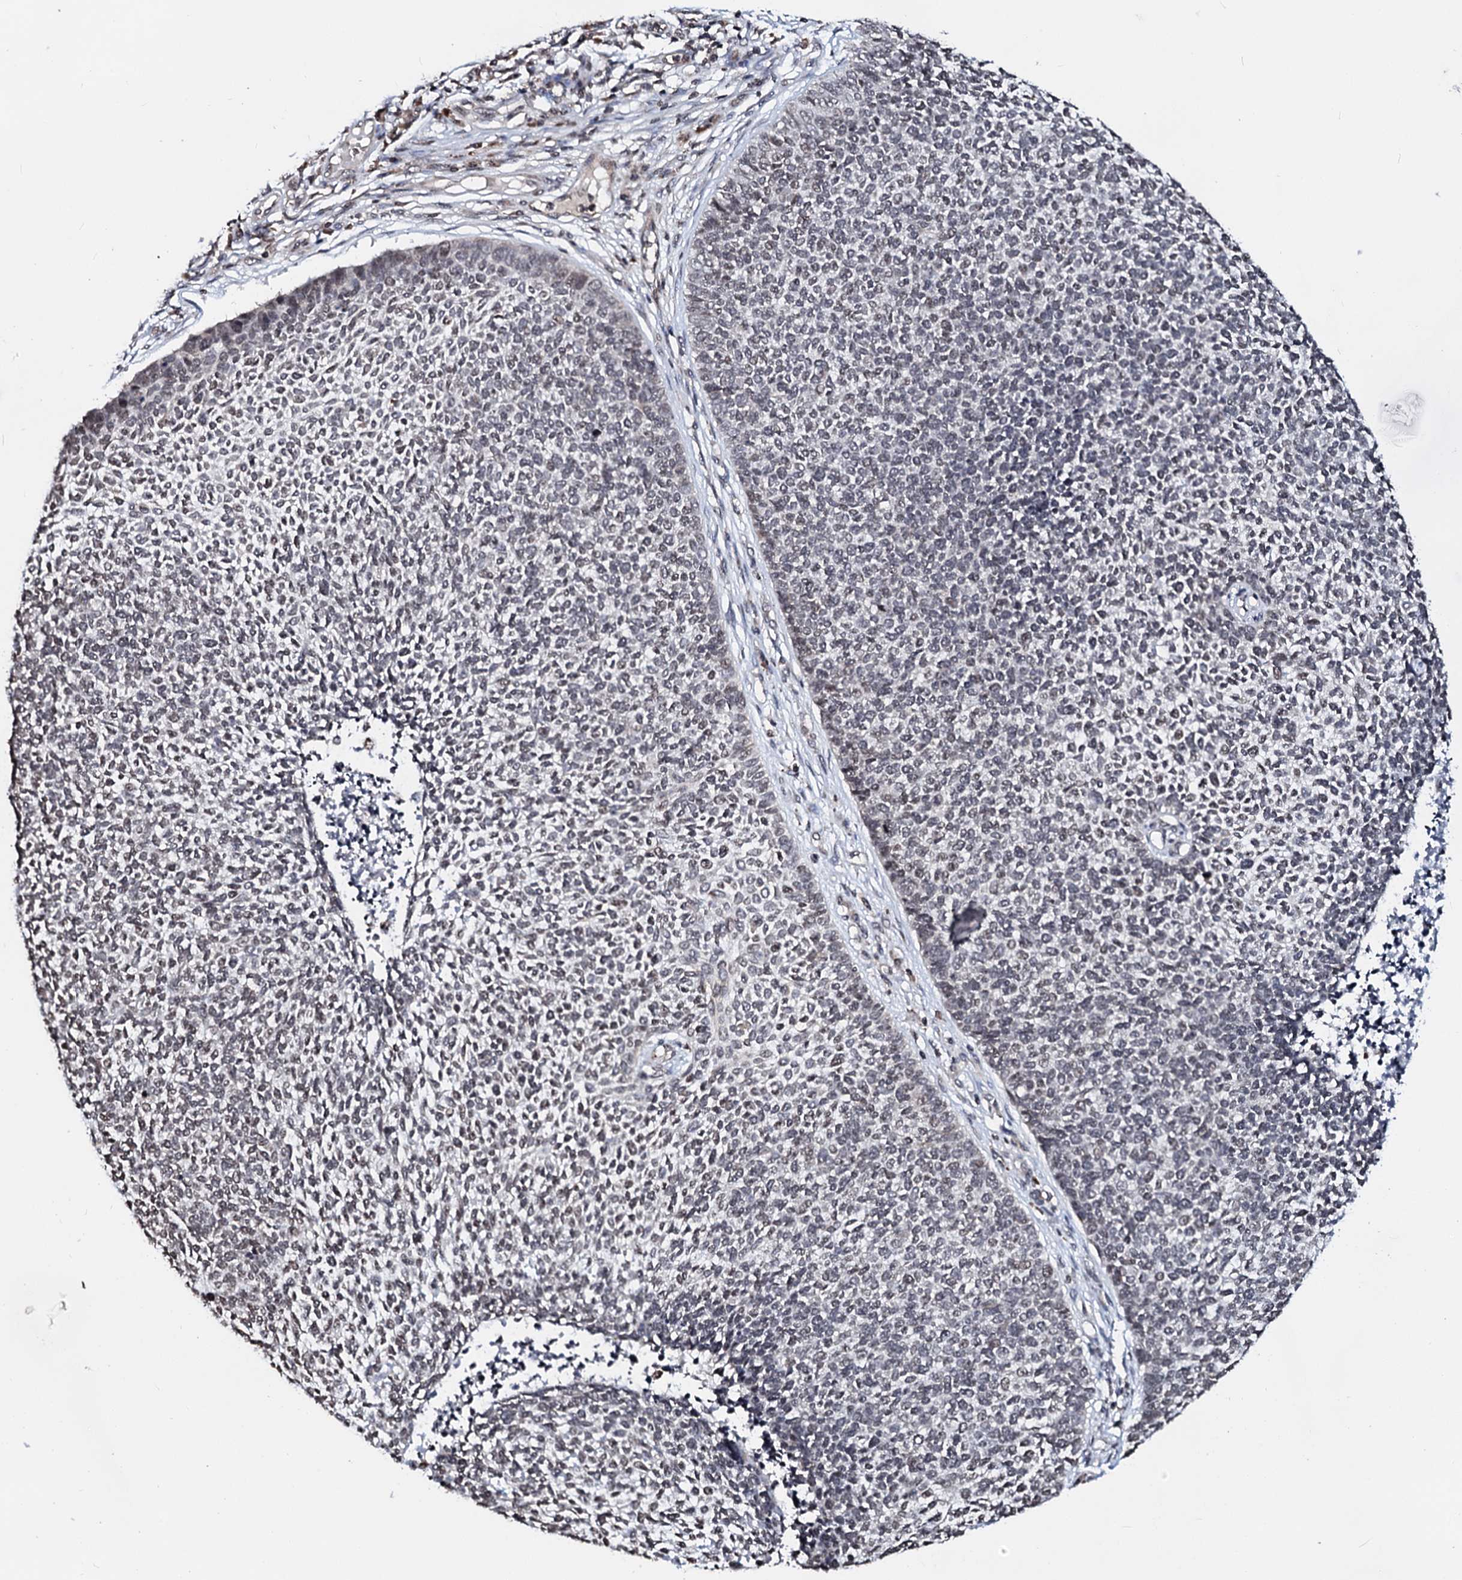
{"staining": {"intensity": "weak", "quantity": "<25%", "location": "nuclear"}, "tissue": "skin cancer", "cell_type": "Tumor cells", "image_type": "cancer", "snomed": [{"axis": "morphology", "description": "Basal cell carcinoma"}, {"axis": "topography", "description": "Skin"}], "caption": "A histopathology image of skin basal cell carcinoma stained for a protein exhibits no brown staining in tumor cells.", "gene": "LSM11", "patient": {"sex": "female", "age": 84}}